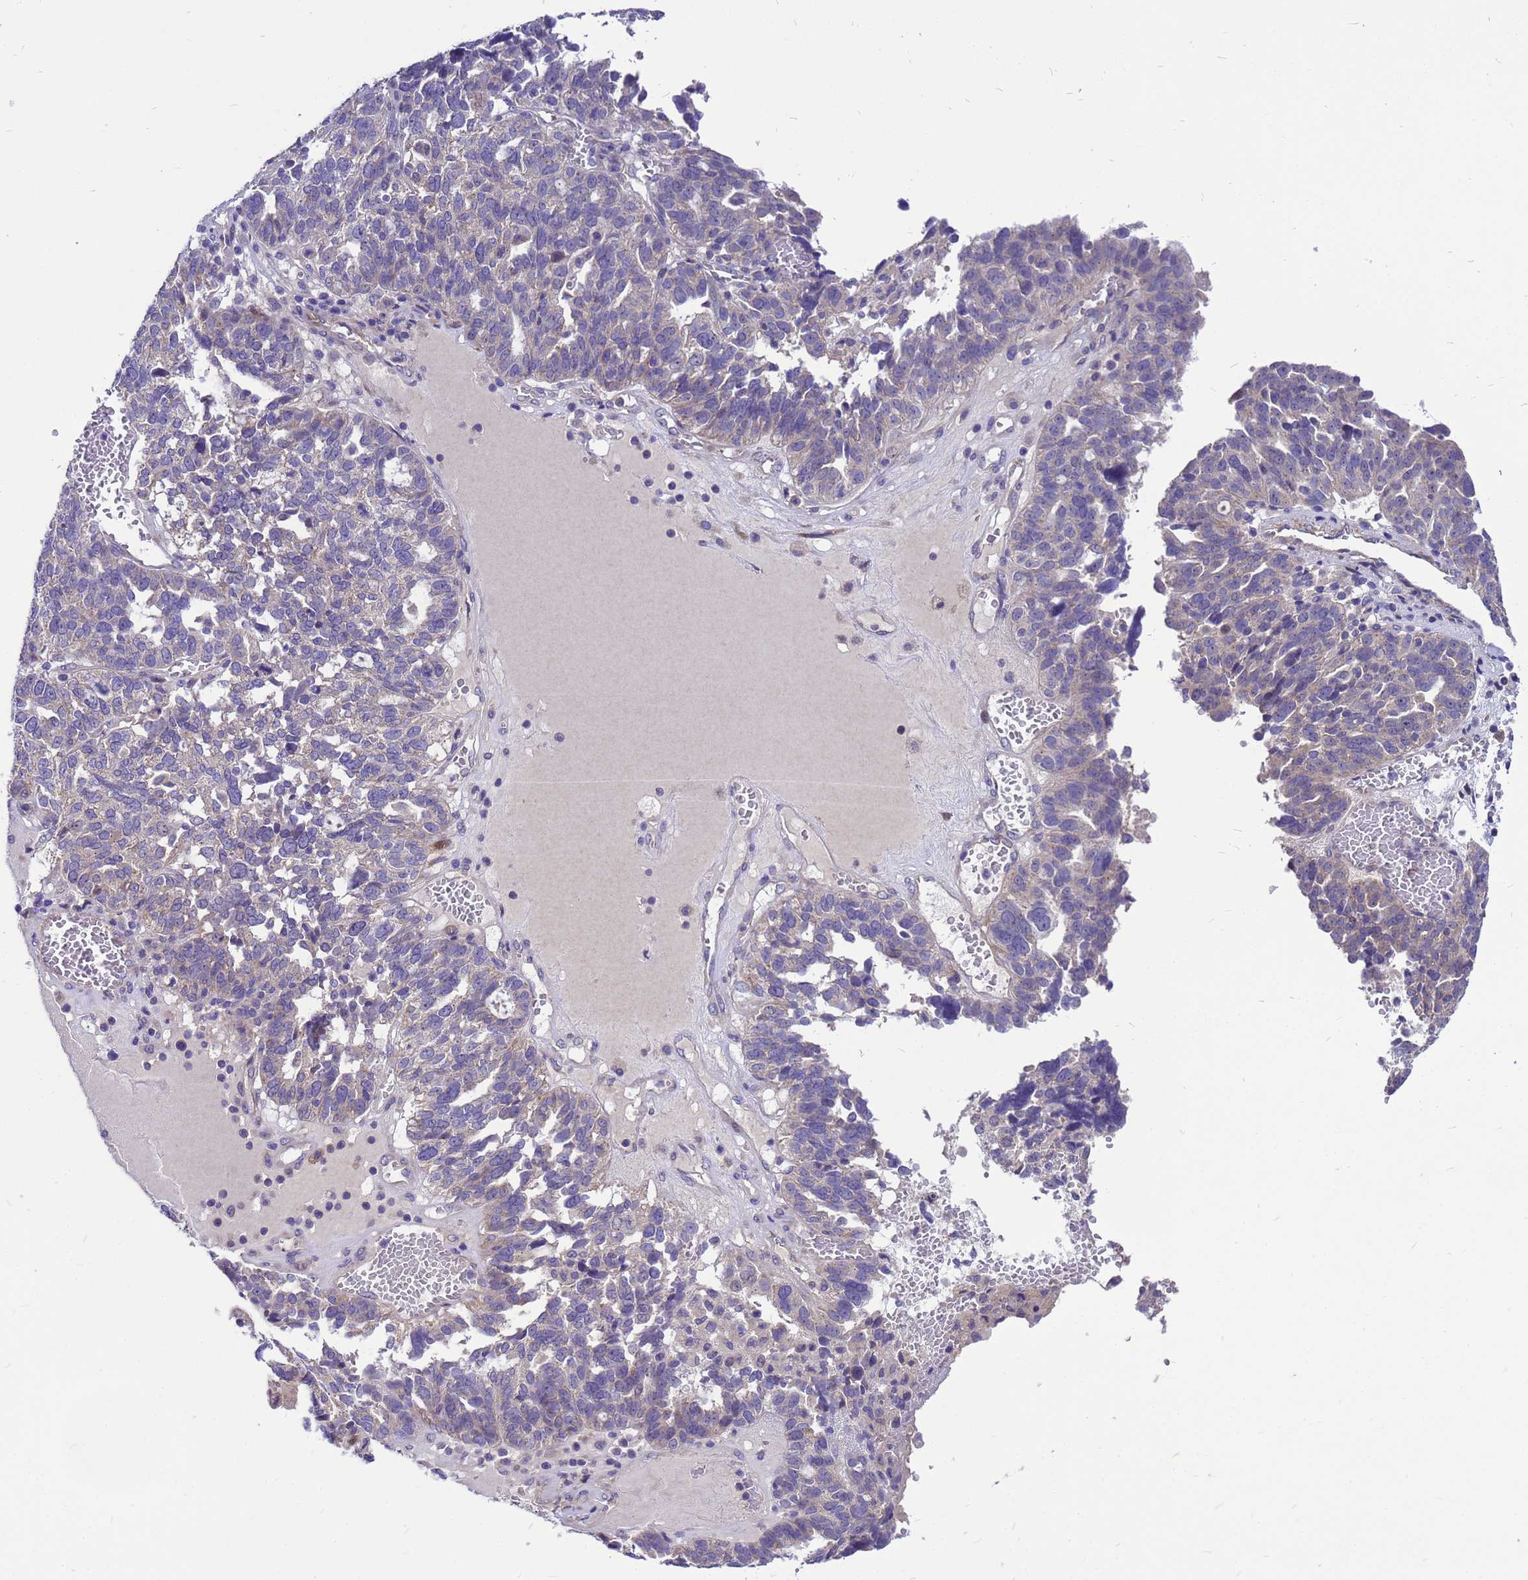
{"staining": {"intensity": "negative", "quantity": "none", "location": "none"}, "tissue": "ovarian cancer", "cell_type": "Tumor cells", "image_type": "cancer", "snomed": [{"axis": "morphology", "description": "Cystadenocarcinoma, serous, NOS"}, {"axis": "topography", "description": "Ovary"}], "caption": "Tumor cells are negative for brown protein staining in serous cystadenocarcinoma (ovarian).", "gene": "POP7", "patient": {"sex": "female", "age": 59}}